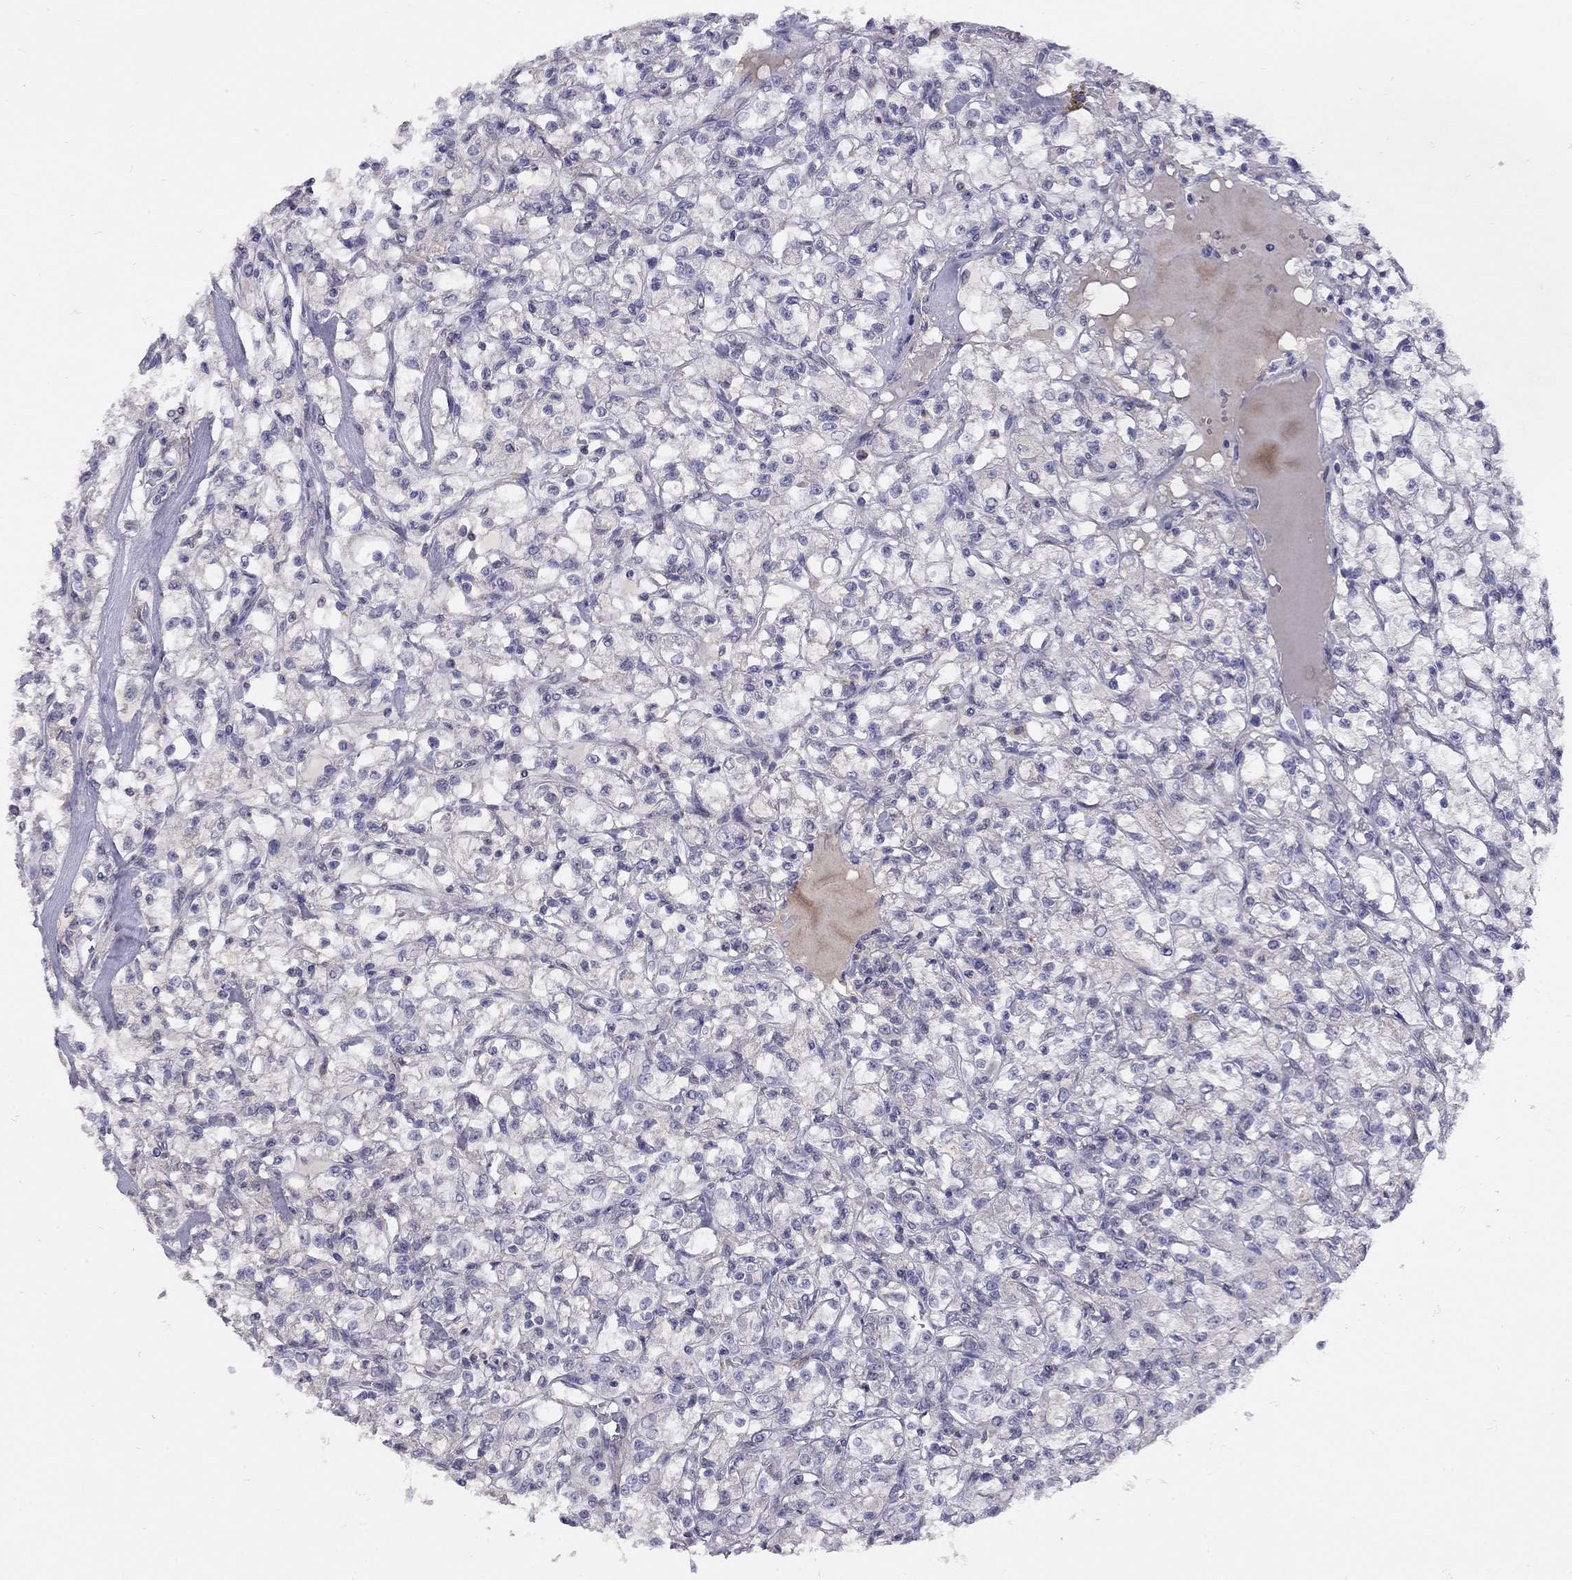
{"staining": {"intensity": "negative", "quantity": "none", "location": "none"}, "tissue": "renal cancer", "cell_type": "Tumor cells", "image_type": "cancer", "snomed": [{"axis": "morphology", "description": "Adenocarcinoma, NOS"}, {"axis": "topography", "description": "Kidney"}], "caption": "High power microscopy micrograph of an immunohistochemistry (IHC) micrograph of renal cancer (adenocarcinoma), revealing no significant staining in tumor cells.", "gene": "RTP5", "patient": {"sex": "female", "age": 59}}